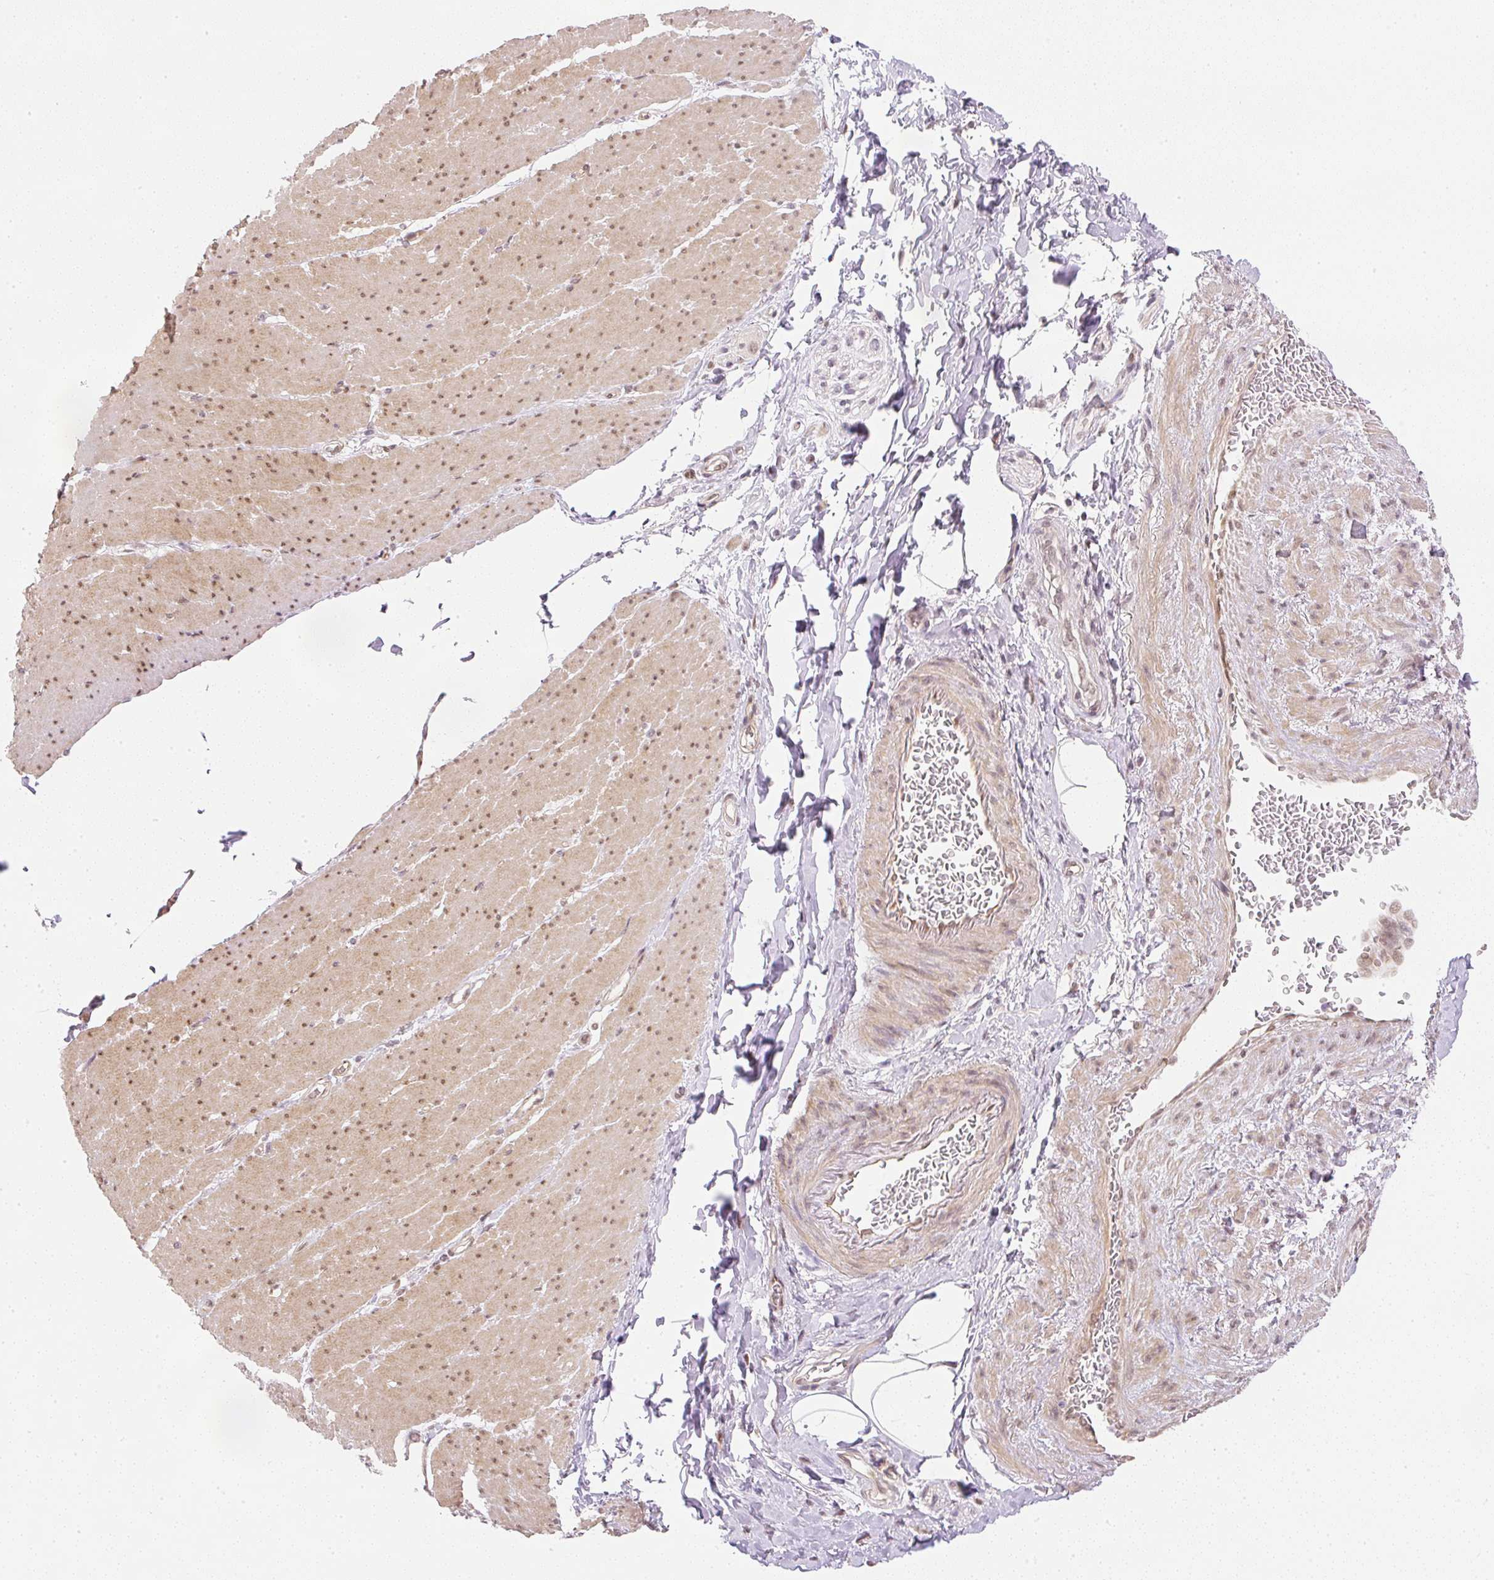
{"staining": {"intensity": "weak", "quantity": "25%-75%", "location": "cytoplasmic/membranous,nuclear"}, "tissue": "smooth muscle", "cell_type": "Smooth muscle cells", "image_type": "normal", "snomed": [{"axis": "morphology", "description": "Normal tissue, NOS"}, {"axis": "topography", "description": "Smooth muscle"}, {"axis": "topography", "description": "Rectum"}], "caption": "Weak cytoplasmic/membranous,nuclear expression for a protein is present in about 25%-75% of smooth muscle cells of normal smooth muscle using IHC.", "gene": "DPPA4", "patient": {"sex": "male", "age": 53}}